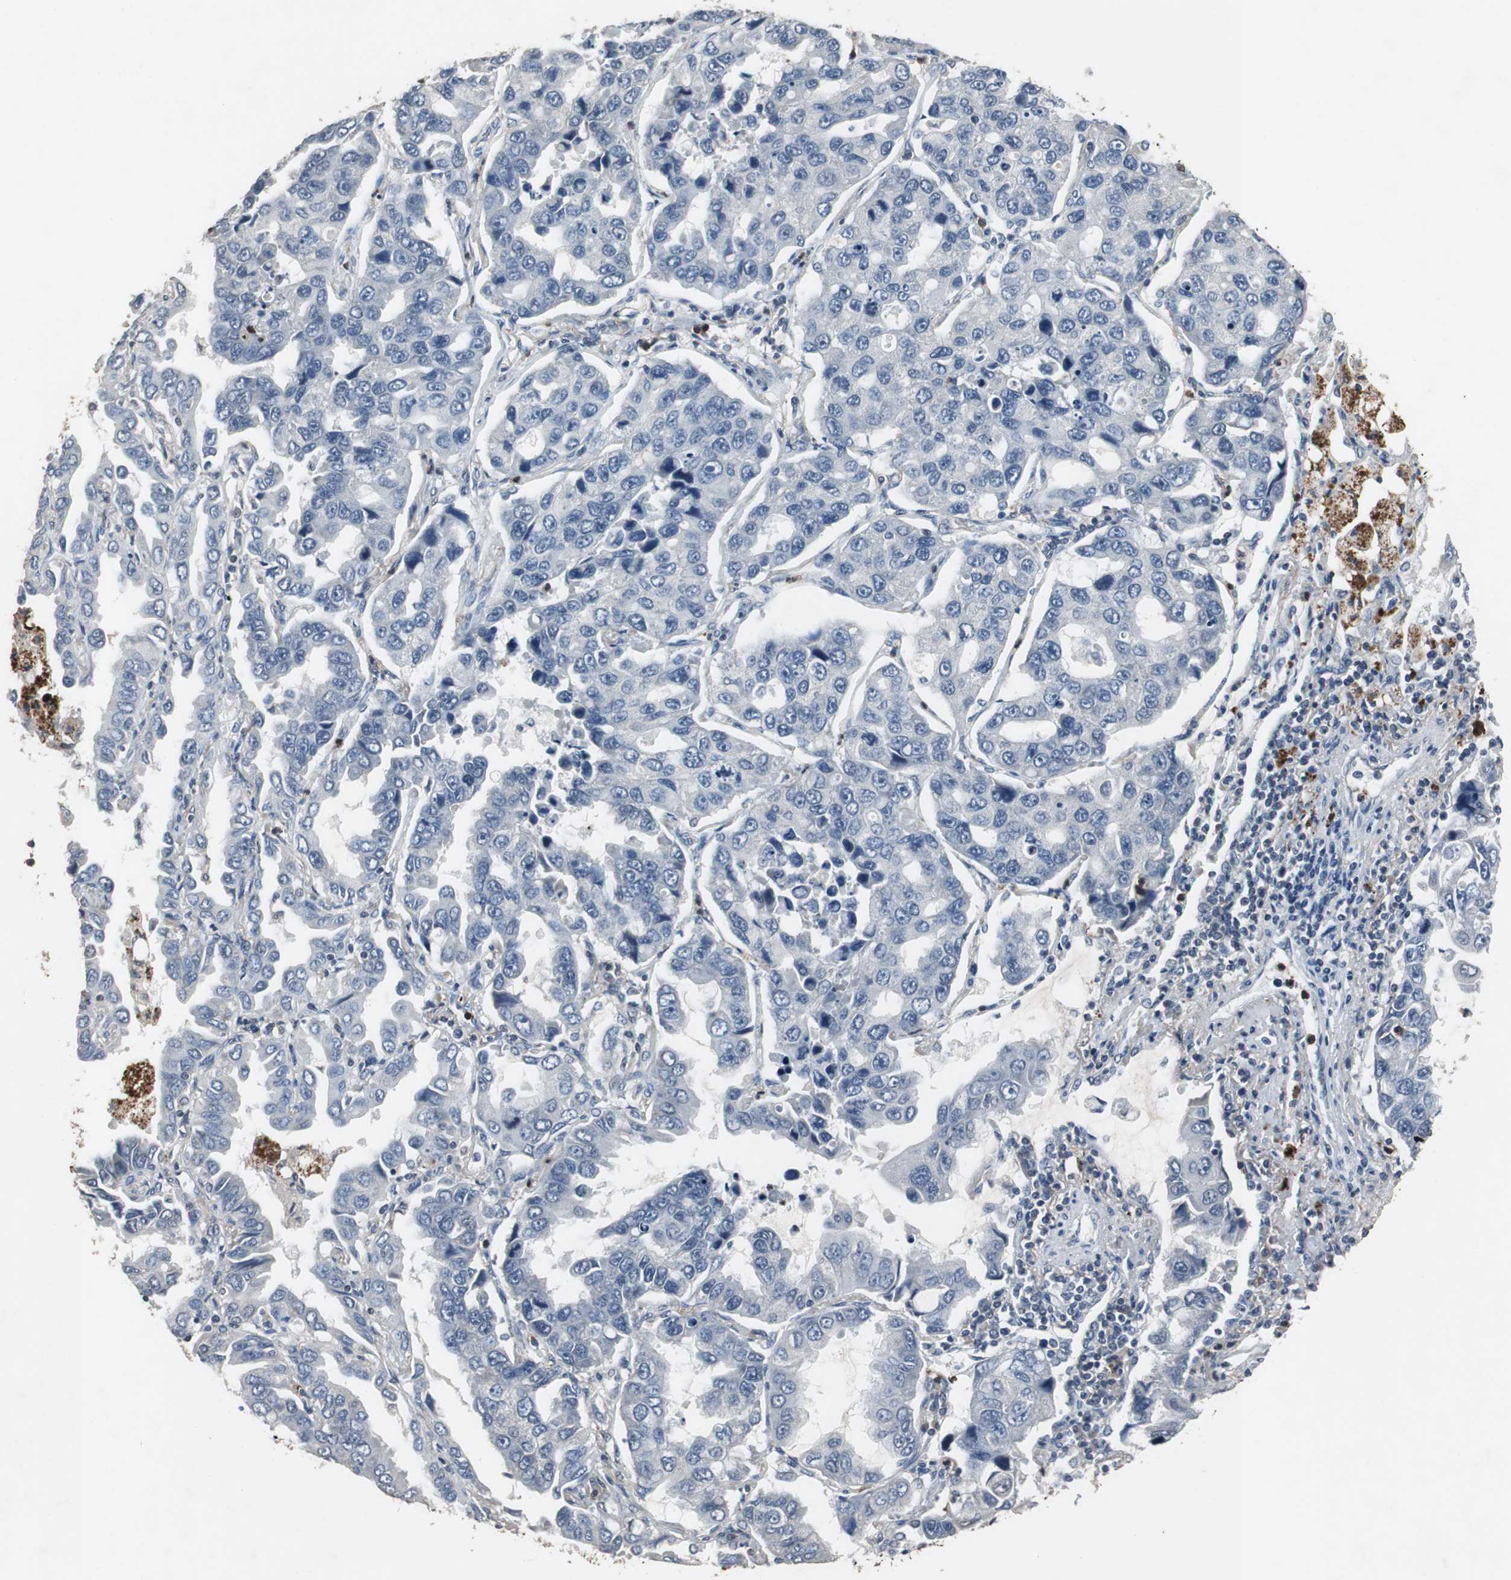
{"staining": {"intensity": "negative", "quantity": "none", "location": "none"}, "tissue": "lung cancer", "cell_type": "Tumor cells", "image_type": "cancer", "snomed": [{"axis": "morphology", "description": "Adenocarcinoma, NOS"}, {"axis": "topography", "description": "Lung"}], "caption": "Tumor cells show no significant expression in lung cancer (adenocarcinoma).", "gene": "ADNP2", "patient": {"sex": "male", "age": 64}}